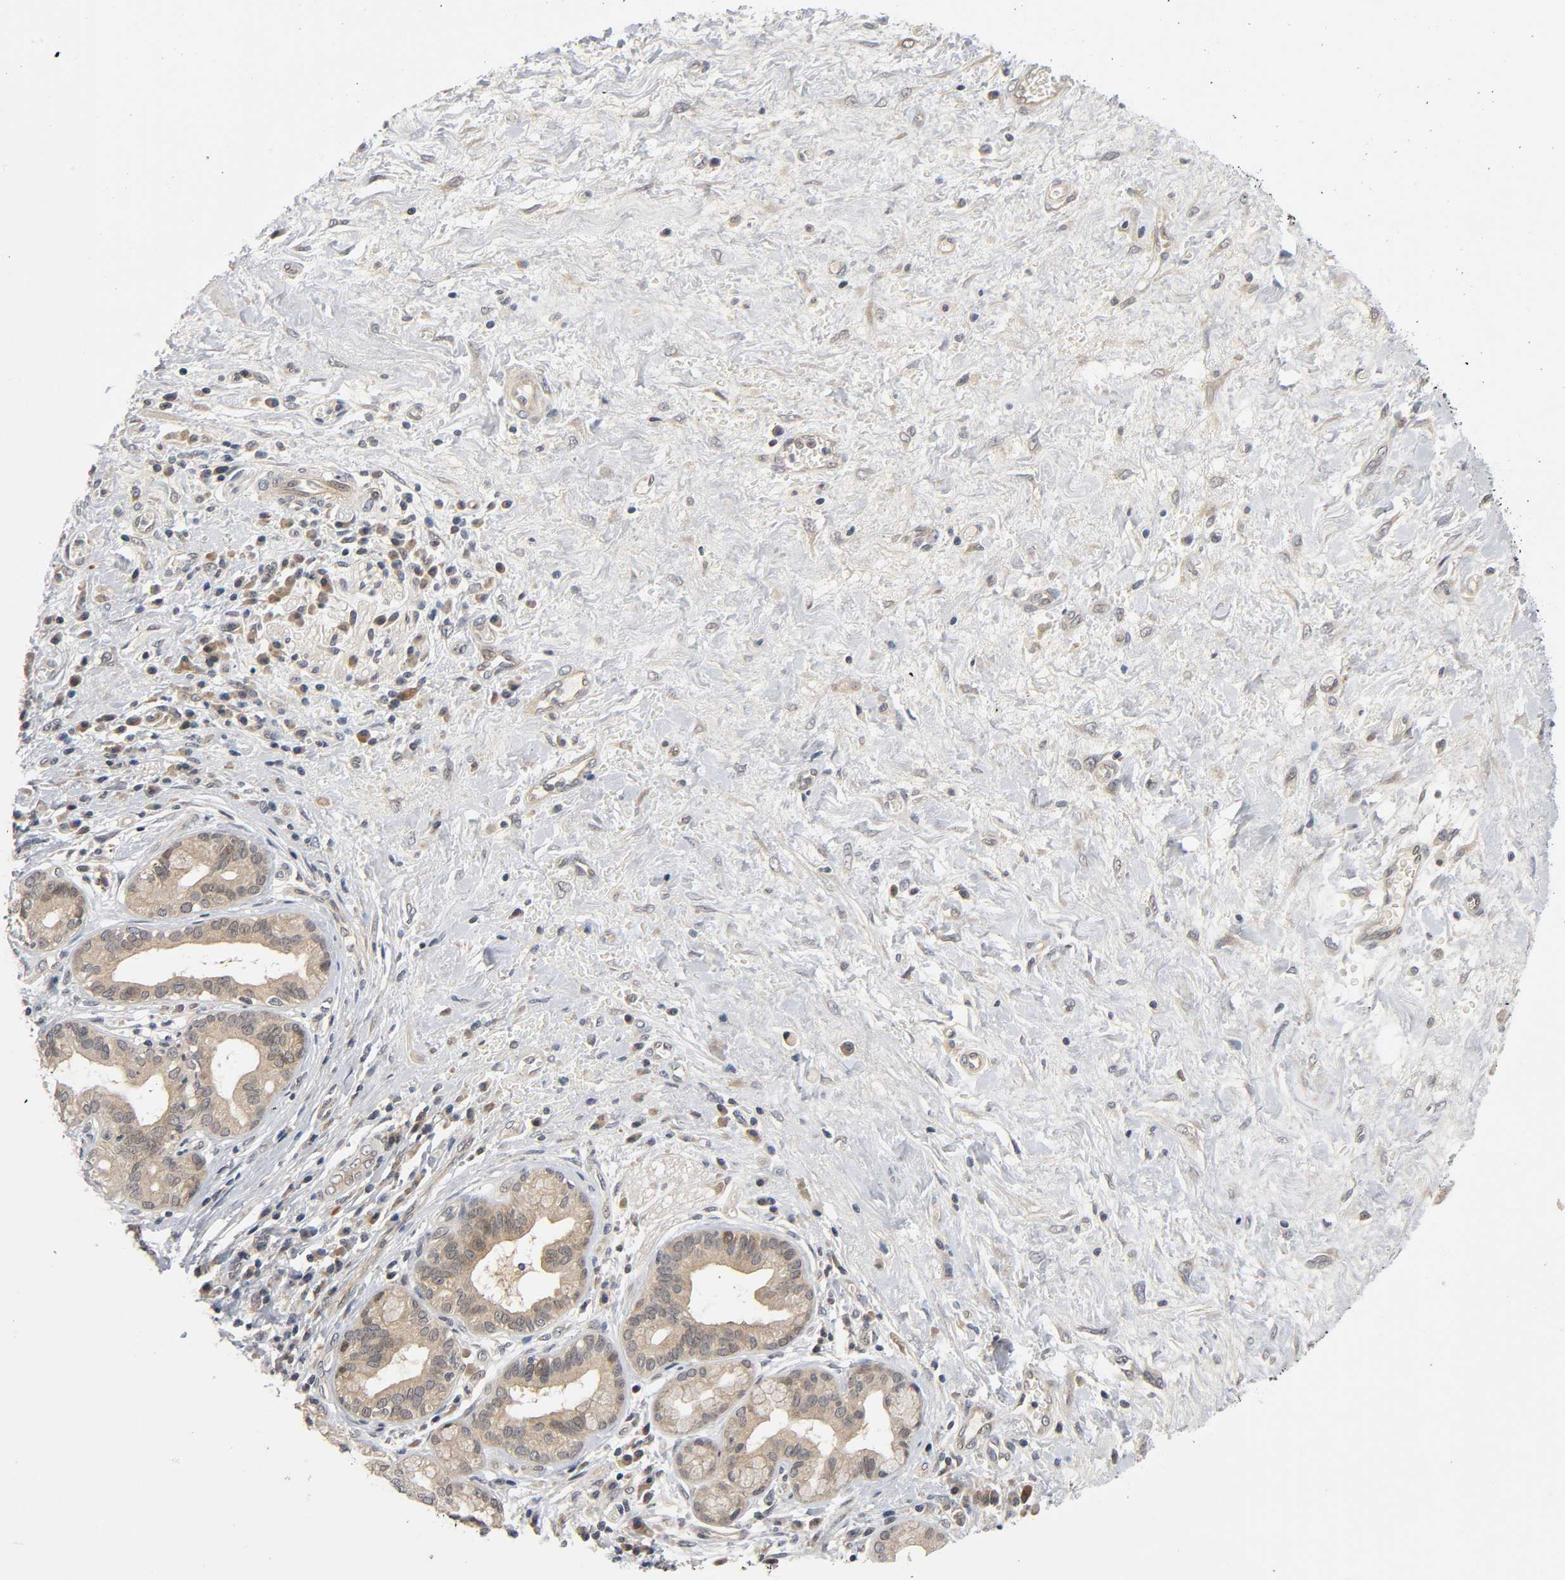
{"staining": {"intensity": "moderate", "quantity": ">75%", "location": "cytoplasmic/membranous"}, "tissue": "pancreatic cancer", "cell_type": "Tumor cells", "image_type": "cancer", "snomed": [{"axis": "morphology", "description": "Adenocarcinoma, NOS"}, {"axis": "topography", "description": "Pancreas"}], "caption": "Tumor cells demonstrate medium levels of moderate cytoplasmic/membranous staining in about >75% of cells in pancreatic cancer (adenocarcinoma).", "gene": "MAPK8", "patient": {"sex": "female", "age": 73}}